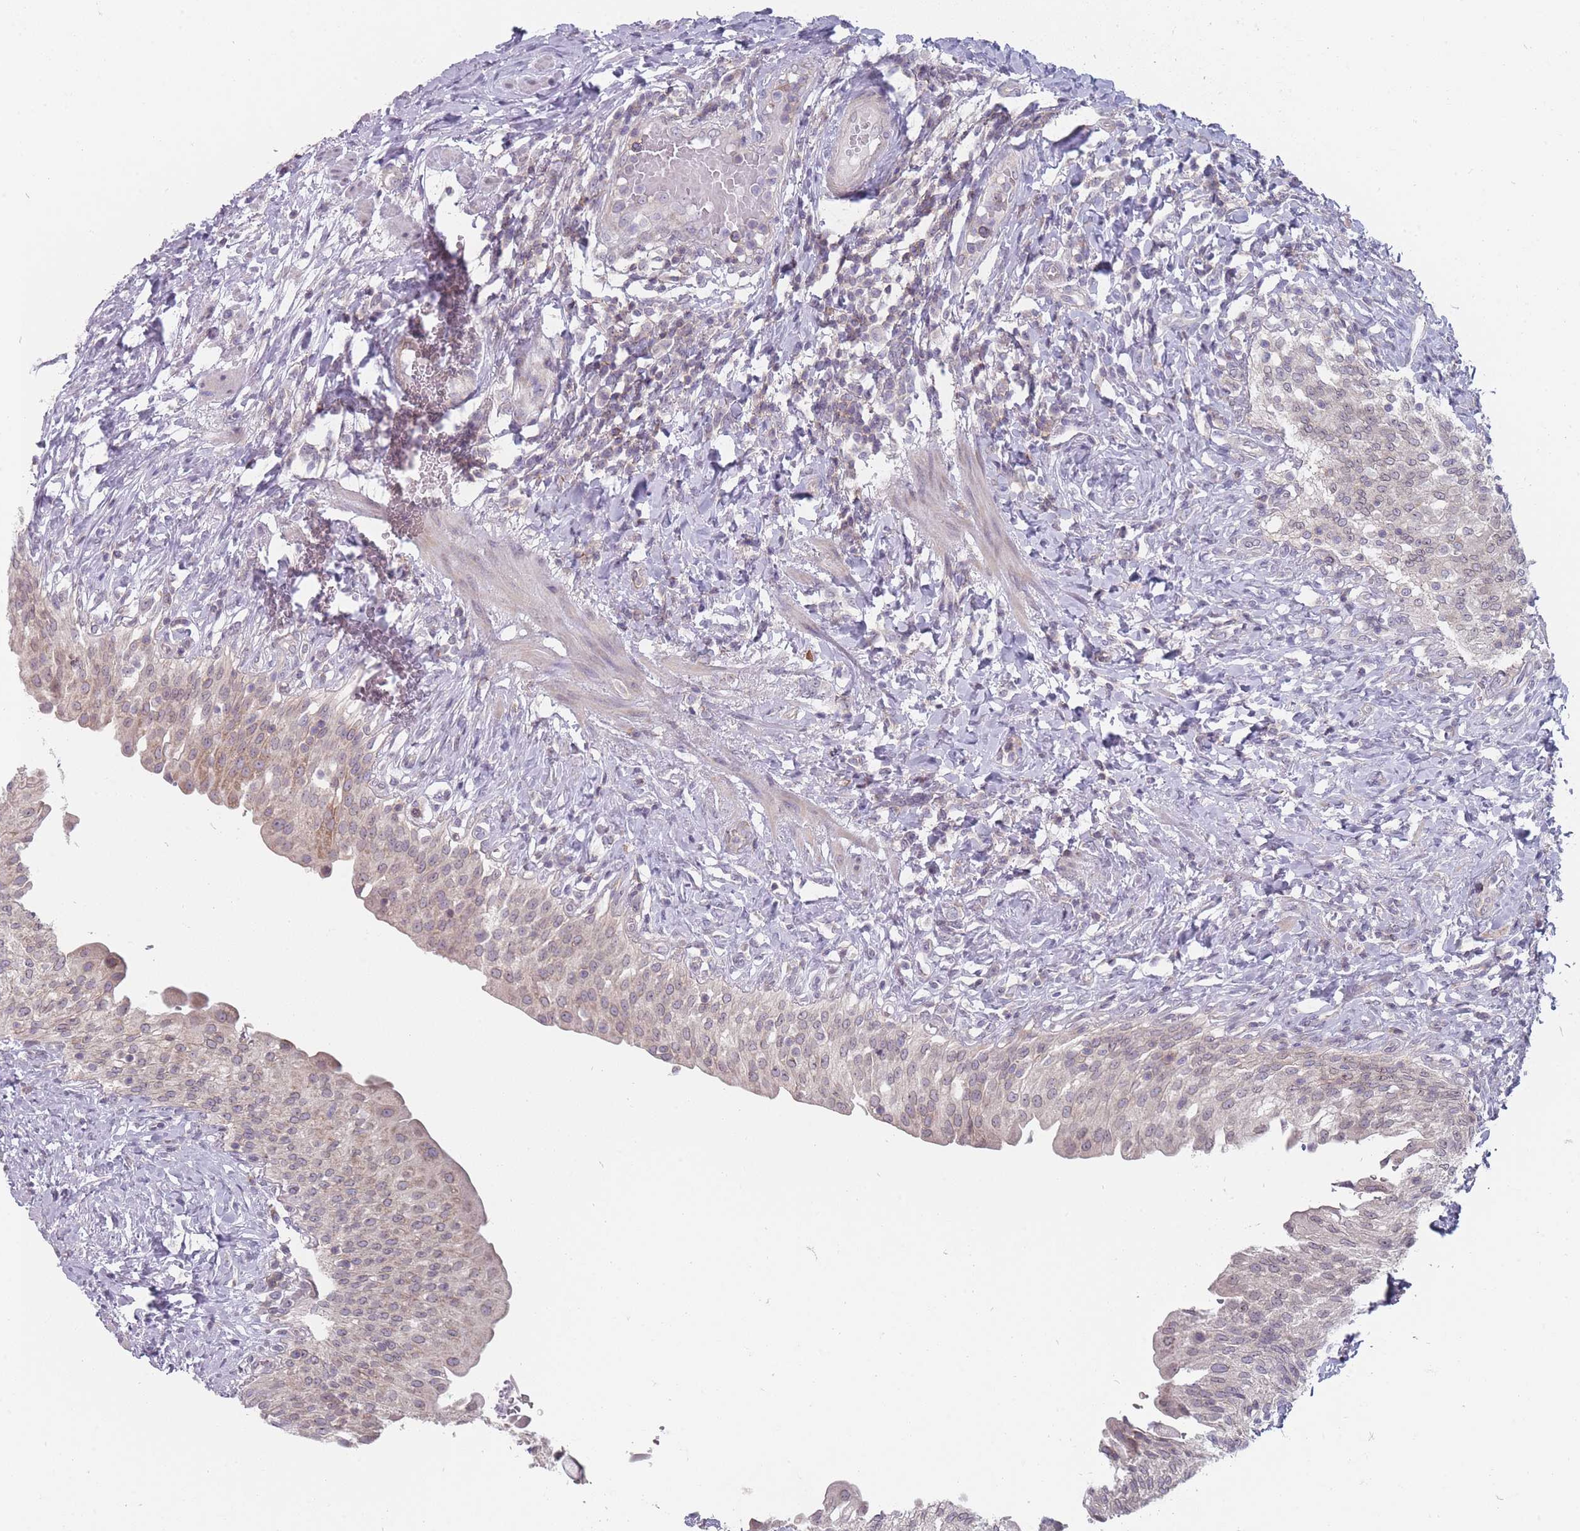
{"staining": {"intensity": "moderate", "quantity": "25%-75%", "location": "cytoplasmic/membranous"}, "tissue": "urinary bladder", "cell_type": "Urothelial cells", "image_type": "normal", "snomed": [{"axis": "morphology", "description": "Normal tissue, NOS"}, {"axis": "morphology", "description": "Inflammation, NOS"}, {"axis": "topography", "description": "Urinary bladder"}], "caption": "Urothelial cells exhibit moderate cytoplasmic/membranous staining in about 25%-75% of cells in unremarkable urinary bladder. The staining is performed using DAB (3,3'-diaminobenzidine) brown chromogen to label protein expression. The nuclei are counter-stained blue using hematoxylin.", "gene": "PCDH12", "patient": {"sex": "male", "age": 64}}